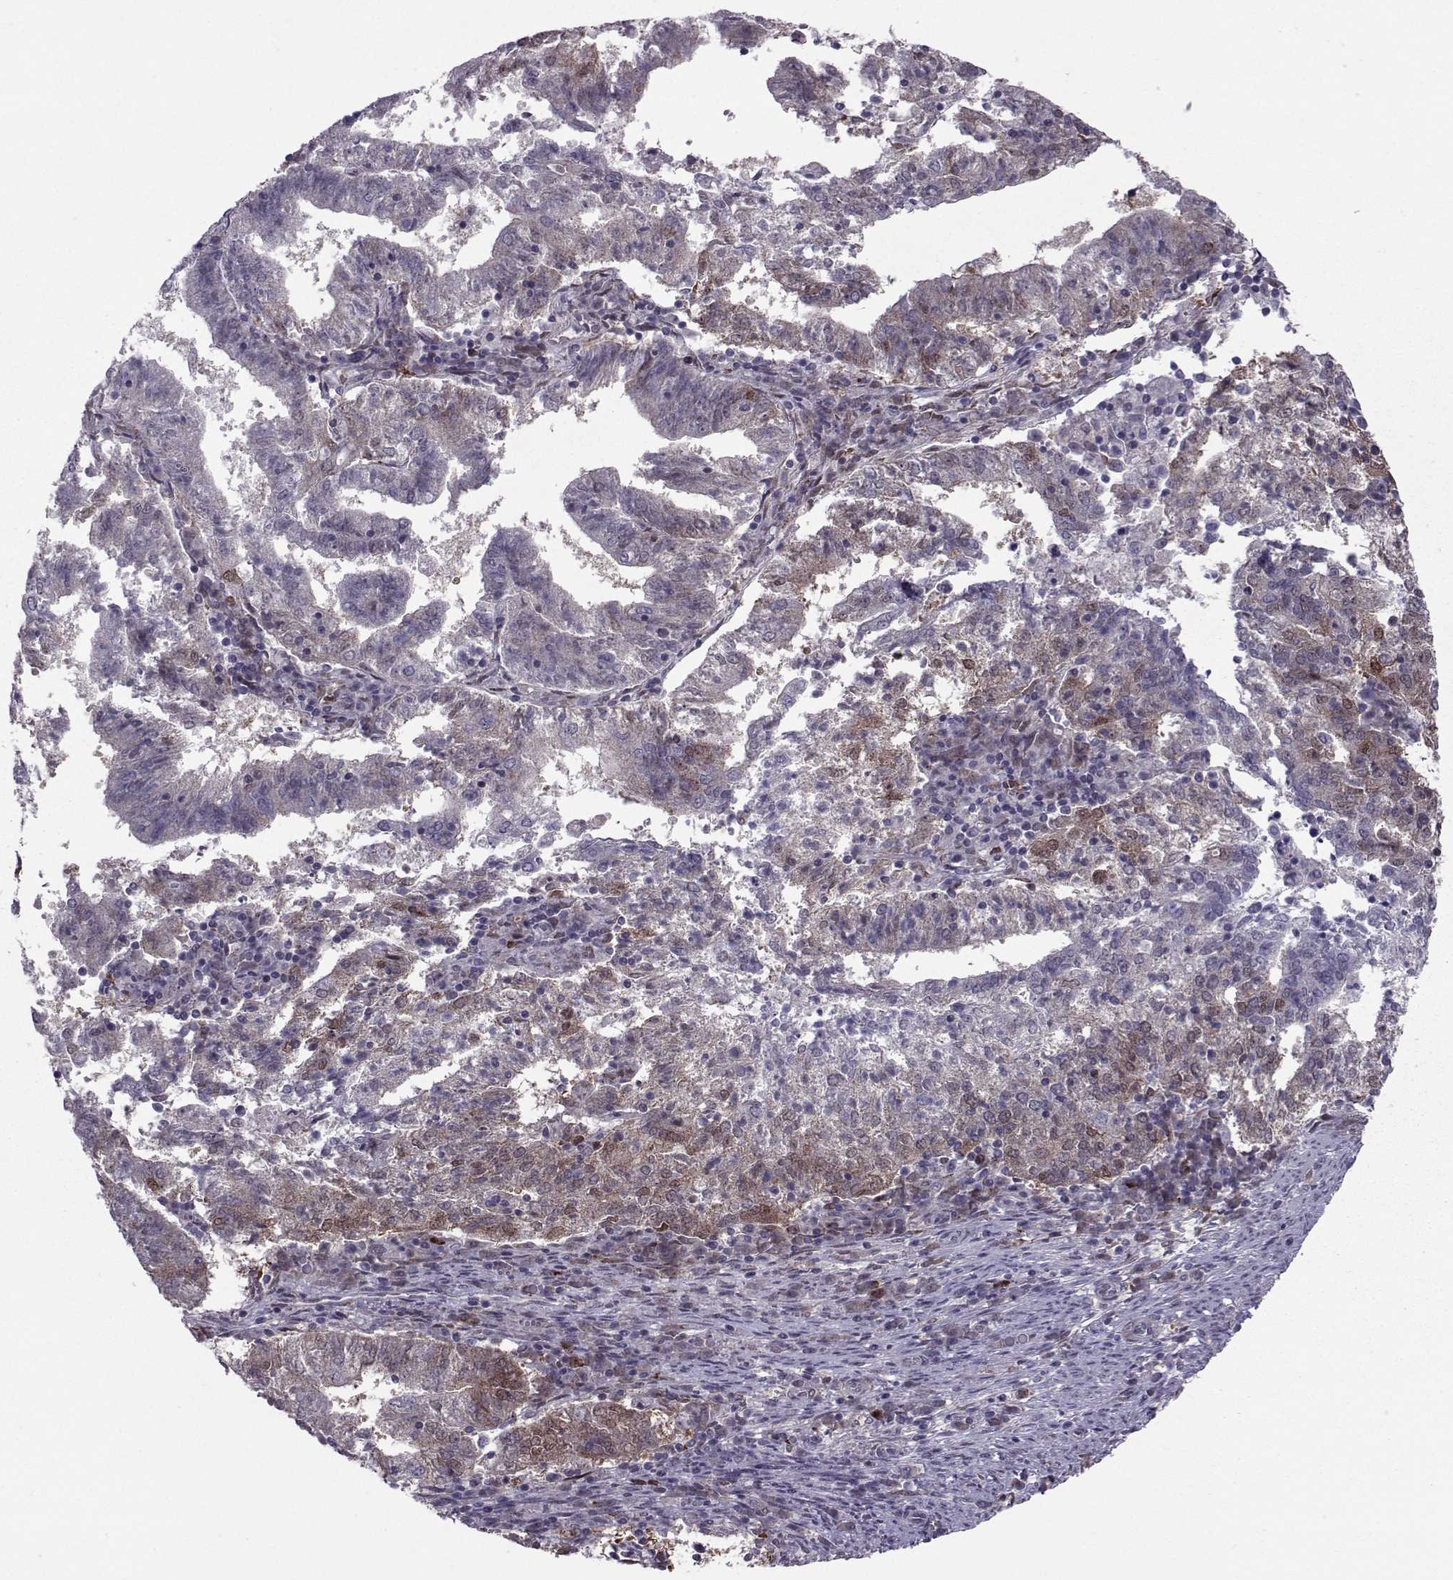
{"staining": {"intensity": "weak", "quantity": "25%-75%", "location": "cytoplasmic/membranous"}, "tissue": "endometrial cancer", "cell_type": "Tumor cells", "image_type": "cancer", "snomed": [{"axis": "morphology", "description": "Adenocarcinoma, NOS"}, {"axis": "topography", "description": "Endometrium"}], "caption": "Immunohistochemistry (IHC) (DAB (3,3'-diaminobenzidine)) staining of adenocarcinoma (endometrial) exhibits weak cytoplasmic/membranous protein staining in approximately 25%-75% of tumor cells.", "gene": "CDK4", "patient": {"sex": "female", "age": 82}}